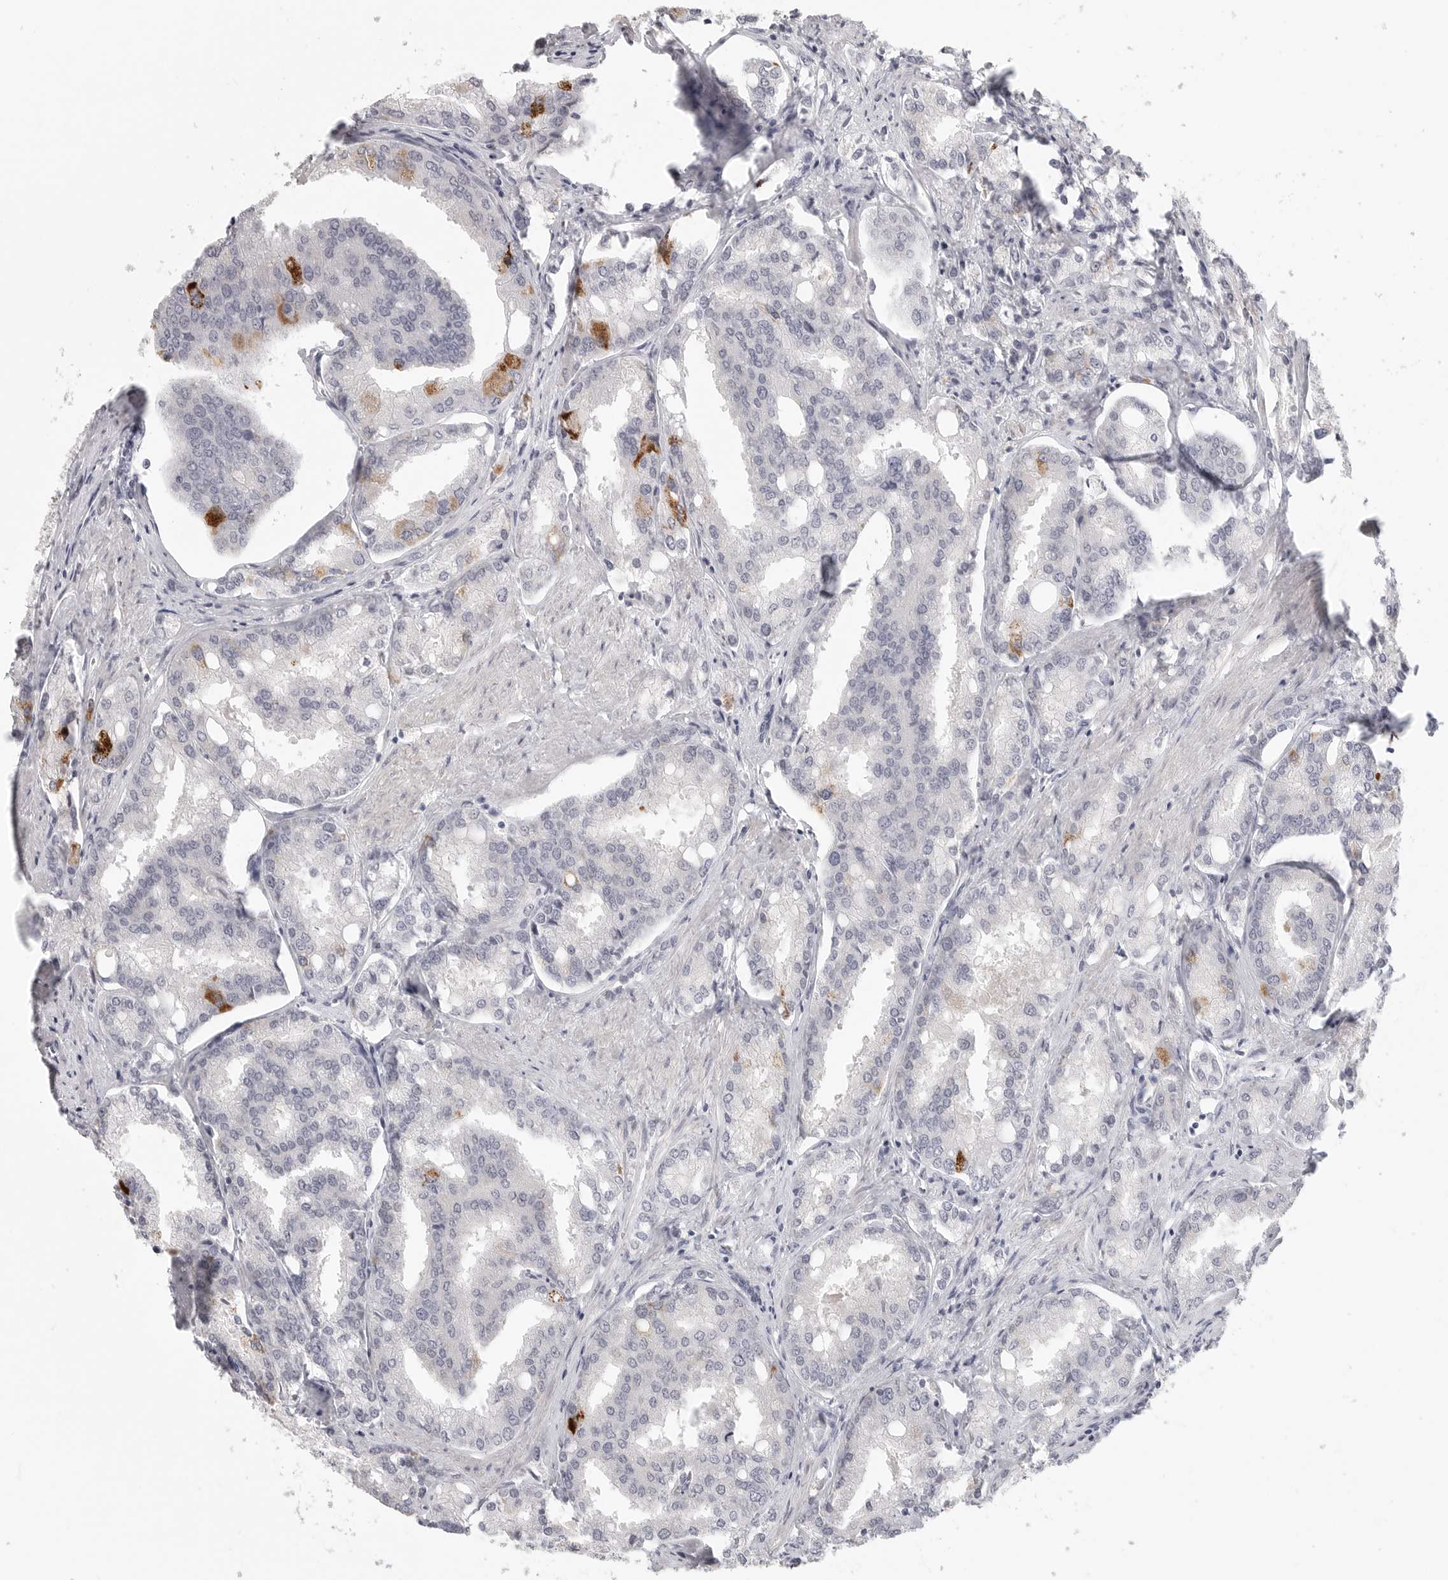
{"staining": {"intensity": "strong", "quantity": "<25%", "location": "cytoplasmic/membranous"}, "tissue": "prostate cancer", "cell_type": "Tumor cells", "image_type": "cancer", "snomed": [{"axis": "morphology", "description": "Adenocarcinoma, High grade"}, {"axis": "topography", "description": "Prostate"}], "caption": "Immunohistochemistry (IHC) of prostate cancer (high-grade adenocarcinoma) shows medium levels of strong cytoplasmic/membranous staining in approximately <25% of tumor cells.", "gene": "HMGCS2", "patient": {"sex": "male", "age": 50}}